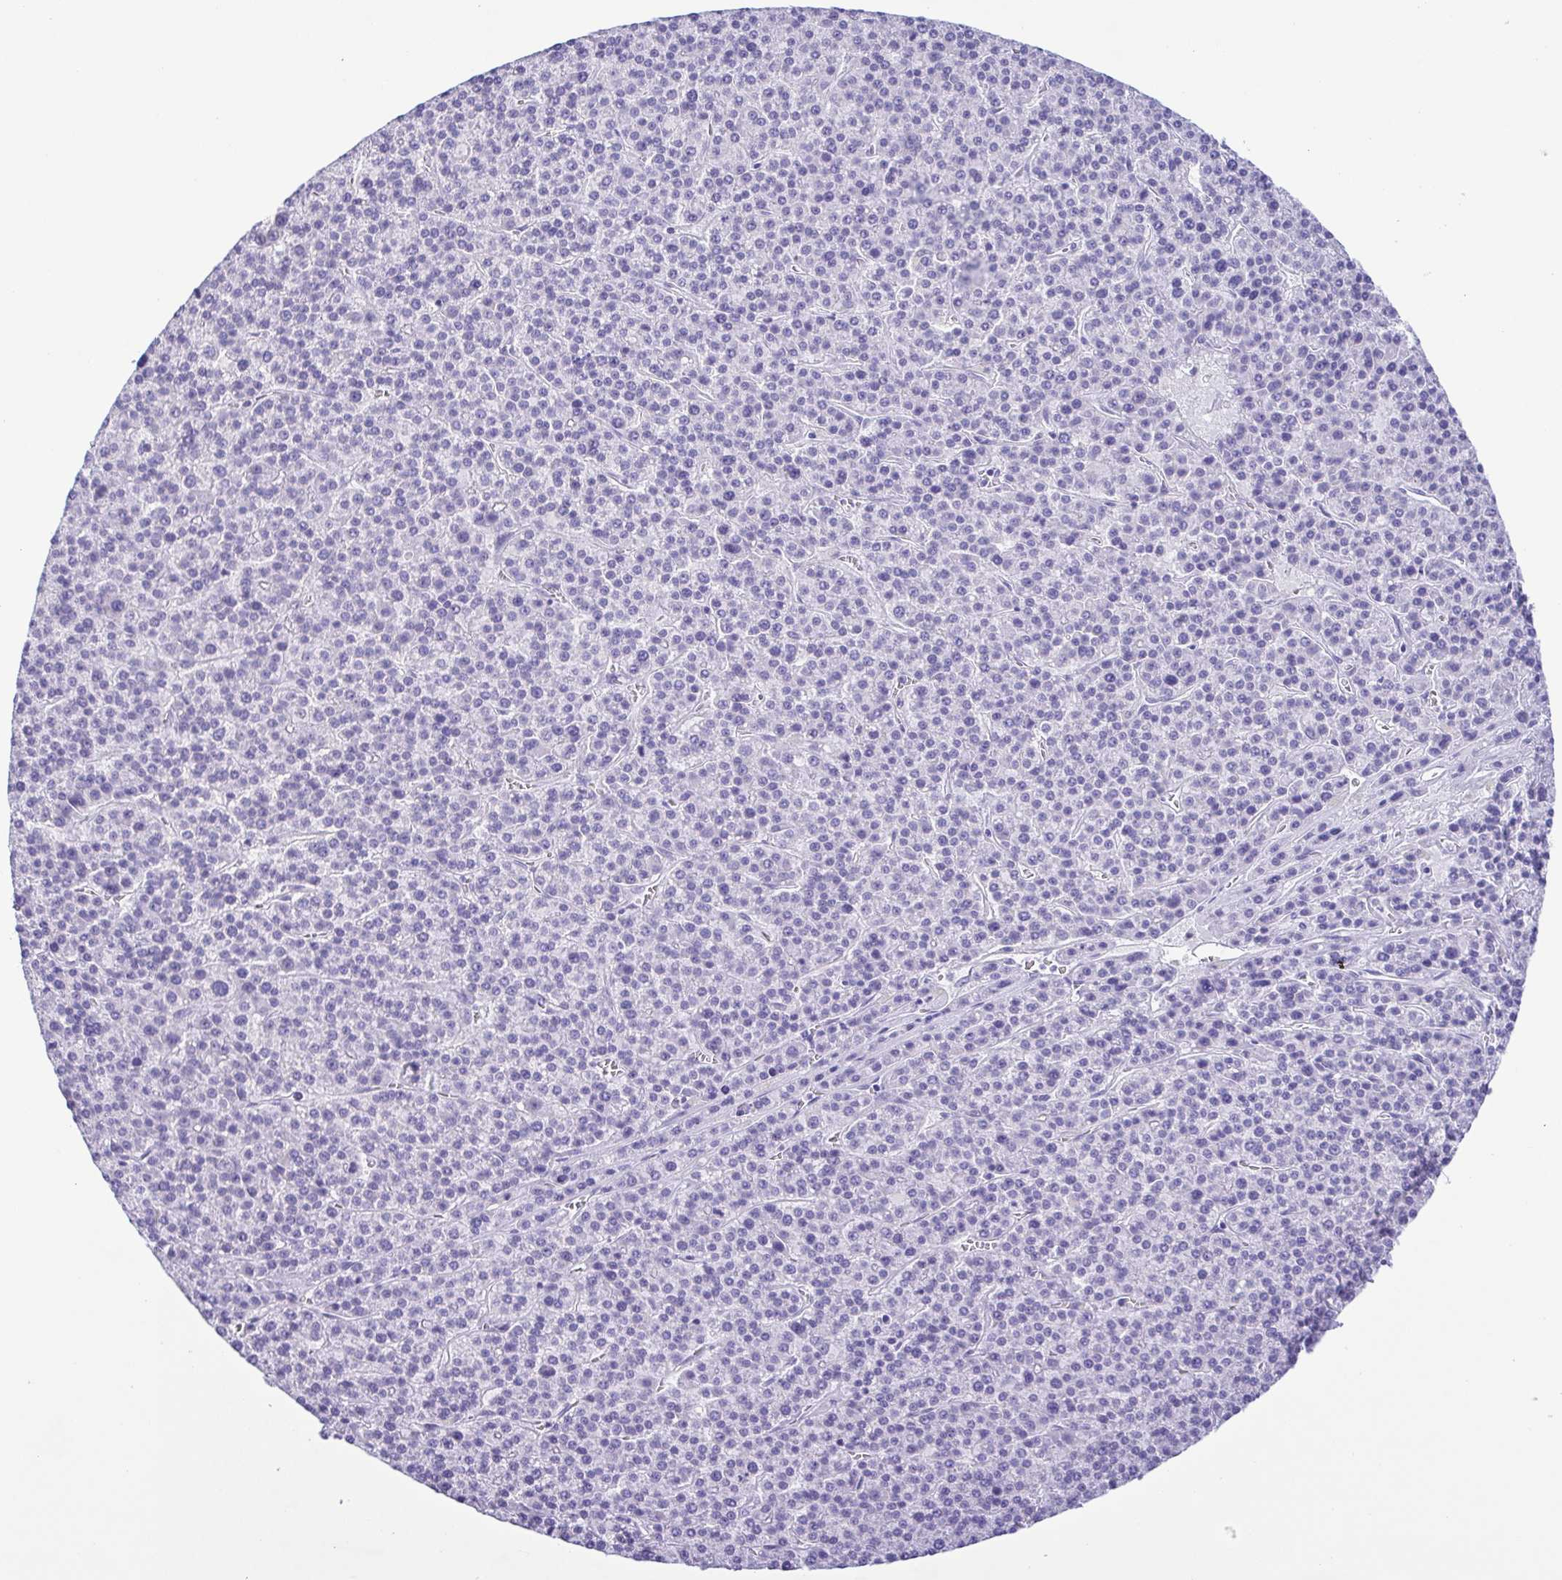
{"staining": {"intensity": "negative", "quantity": "none", "location": "none"}, "tissue": "liver cancer", "cell_type": "Tumor cells", "image_type": "cancer", "snomed": [{"axis": "morphology", "description": "Carcinoma, Hepatocellular, NOS"}, {"axis": "topography", "description": "Liver"}], "caption": "Tumor cells are negative for protein expression in human liver cancer. Brightfield microscopy of immunohistochemistry (IHC) stained with DAB (3,3'-diaminobenzidine) (brown) and hematoxylin (blue), captured at high magnification.", "gene": "MYL7", "patient": {"sex": "female", "age": 58}}